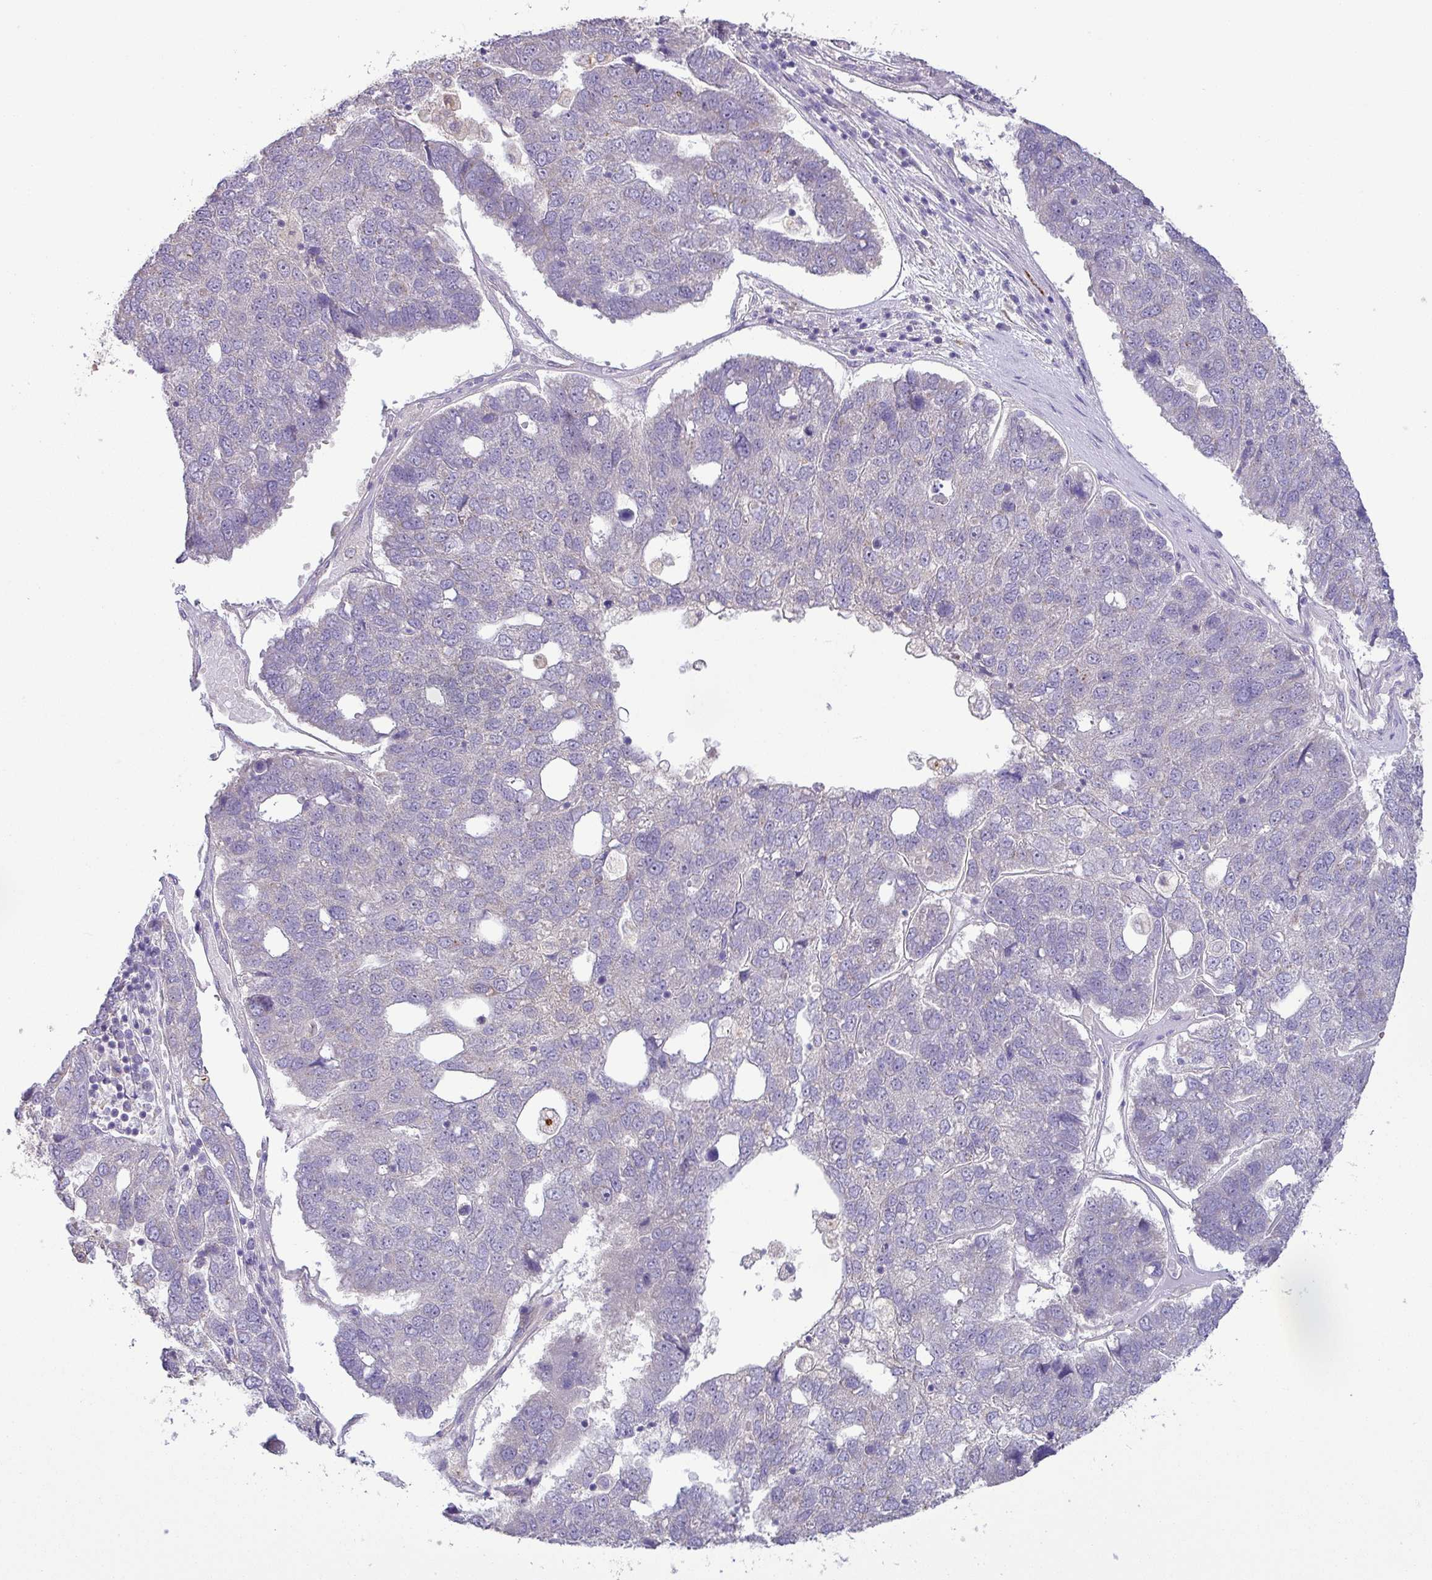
{"staining": {"intensity": "negative", "quantity": "none", "location": "none"}, "tissue": "pancreatic cancer", "cell_type": "Tumor cells", "image_type": "cancer", "snomed": [{"axis": "morphology", "description": "Adenocarcinoma, NOS"}, {"axis": "topography", "description": "Pancreas"}], "caption": "High magnification brightfield microscopy of pancreatic adenocarcinoma stained with DAB (brown) and counterstained with hematoxylin (blue): tumor cells show no significant staining.", "gene": "GALNT12", "patient": {"sex": "female", "age": 61}}